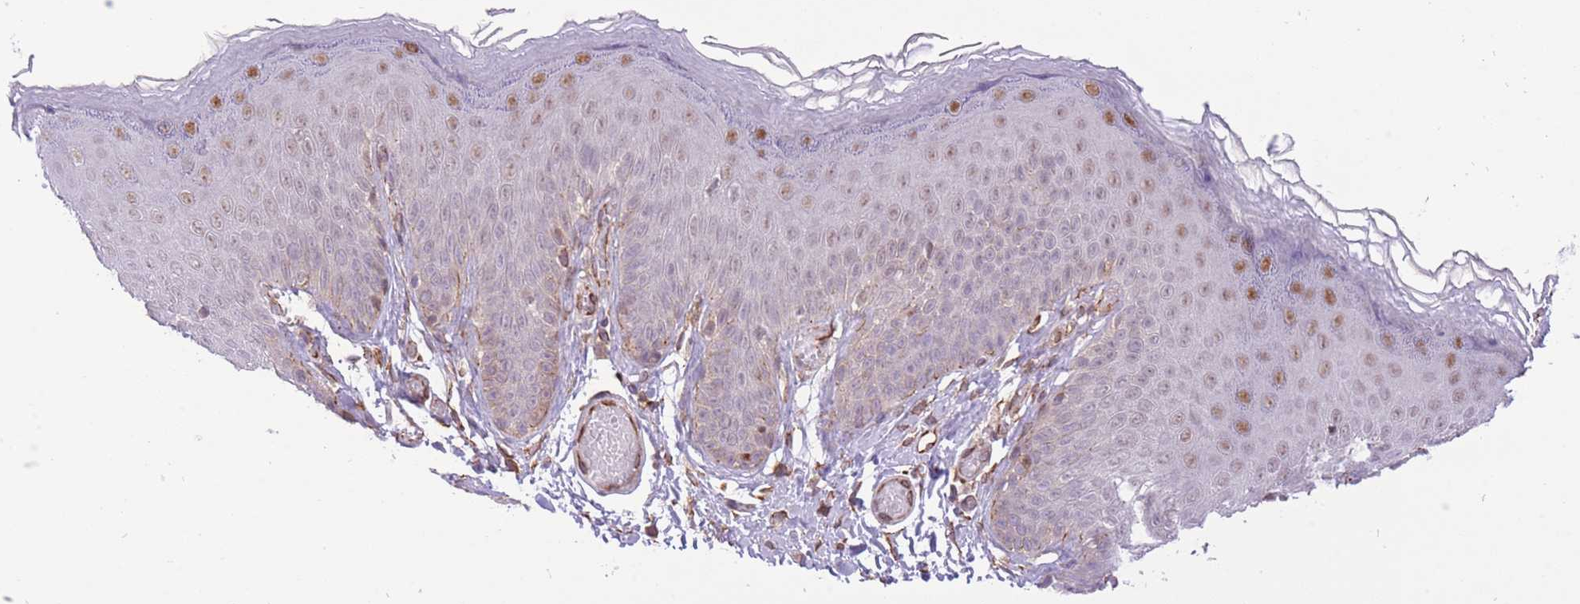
{"staining": {"intensity": "moderate", "quantity": "<25%", "location": "nuclear"}, "tissue": "skin", "cell_type": "Epidermal cells", "image_type": "normal", "snomed": [{"axis": "morphology", "description": "Normal tissue, NOS"}, {"axis": "topography", "description": "Anal"}], "caption": "The immunohistochemical stain highlights moderate nuclear positivity in epidermal cells of benign skin. The staining was performed using DAB (3,3'-diaminobenzidine) to visualize the protein expression in brown, while the nuclei were stained in blue with hematoxylin (Magnification: 20x).", "gene": "ELL", "patient": {"sex": "female", "age": 40}}